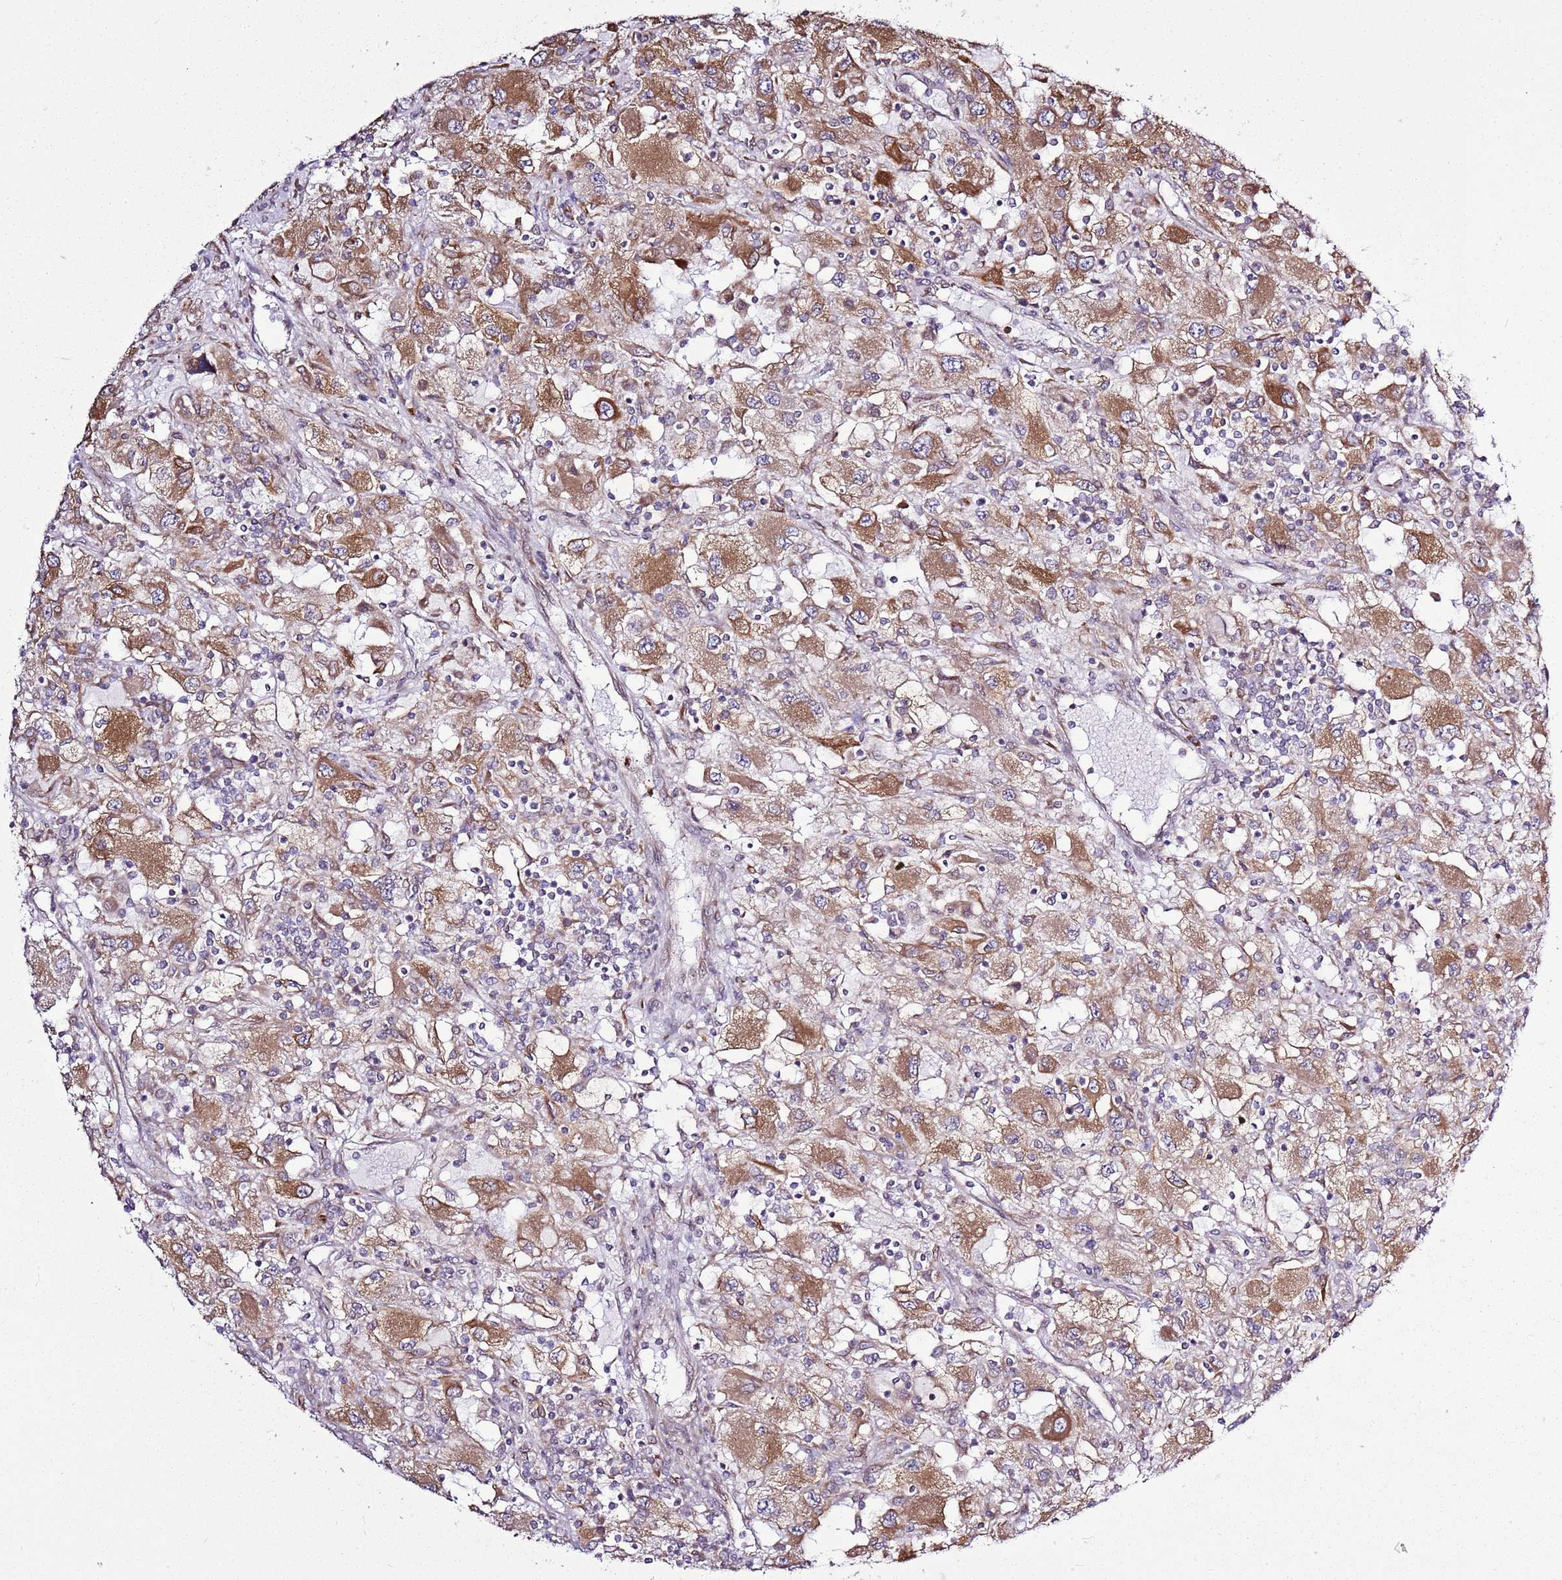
{"staining": {"intensity": "strong", "quantity": ">75%", "location": "cytoplasmic/membranous"}, "tissue": "renal cancer", "cell_type": "Tumor cells", "image_type": "cancer", "snomed": [{"axis": "morphology", "description": "Adenocarcinoma, NOS"}, {"axis": "topography", "description": "Kidney"}], "caption": "A high-resolution image shows immunohistochemistry staining of renal cancer, which reveals strong cytoplasmic/membranous staining in about >75% of tumor cells. (Stains: DAB (3,3'-diaminobenzidine) in brown, nuclei in blue, Microscopy: brightfield microscopy at high magnification).", "gene": "TMED10", "patient": {"sex": "female", "age": 67}}